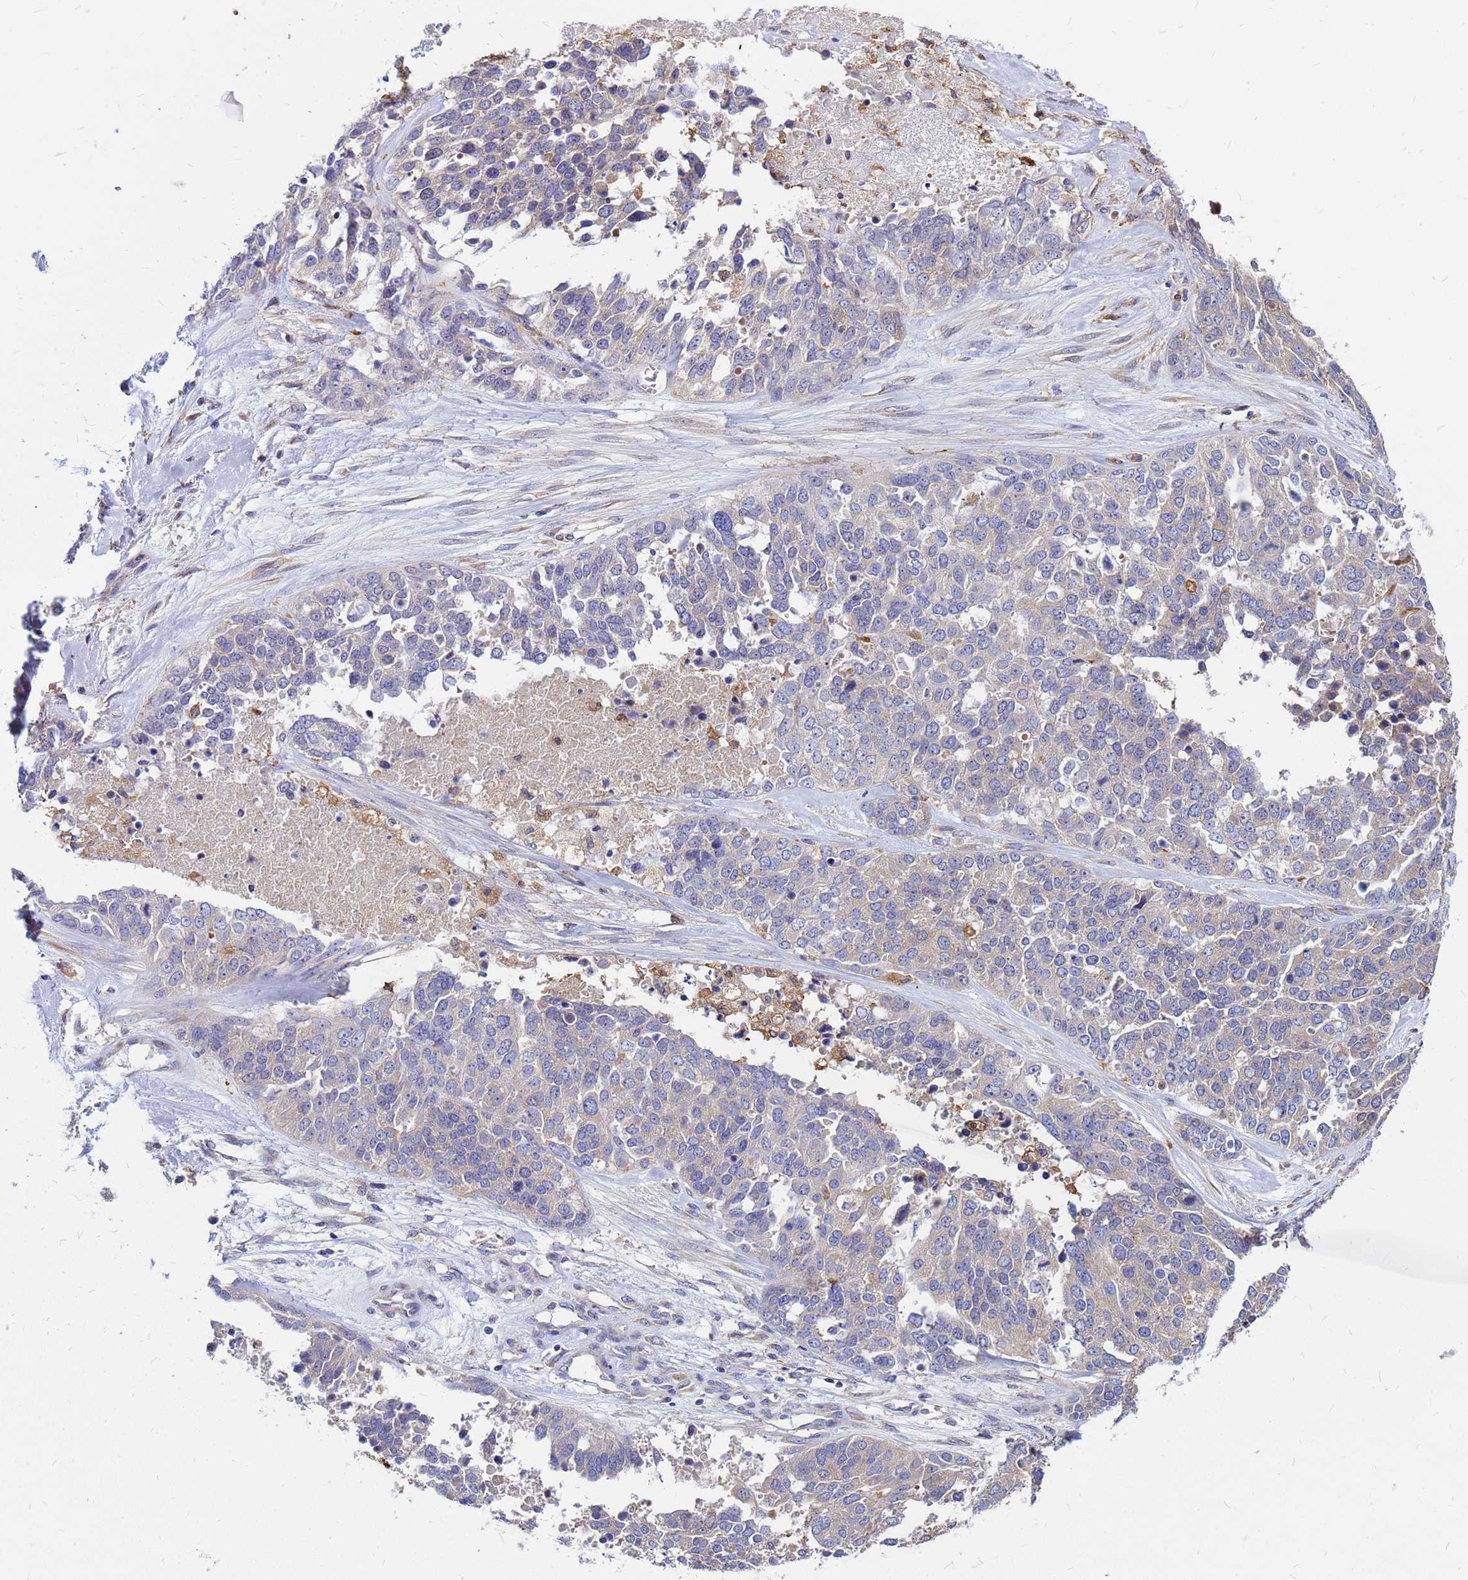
{"staining": {"intensity": "negative", "quantity": "none", "location": "none"}, "tissue": "ovarian cancer", "cell_type": "Tumor cells", "image_type": "cancer", "snomed": [{"axis": "morphology", "description": "Cystadenocarcinoma, serous, NOS"}, {"axis": "topography", "description": "Ovary"}], "caption": "The immunohistochemistry histopathology image has no significant positivity in tumor cells of ovarian cancer tissue.", "gene": "MOB2", "patient": {"sex": "female", "age": 44}}